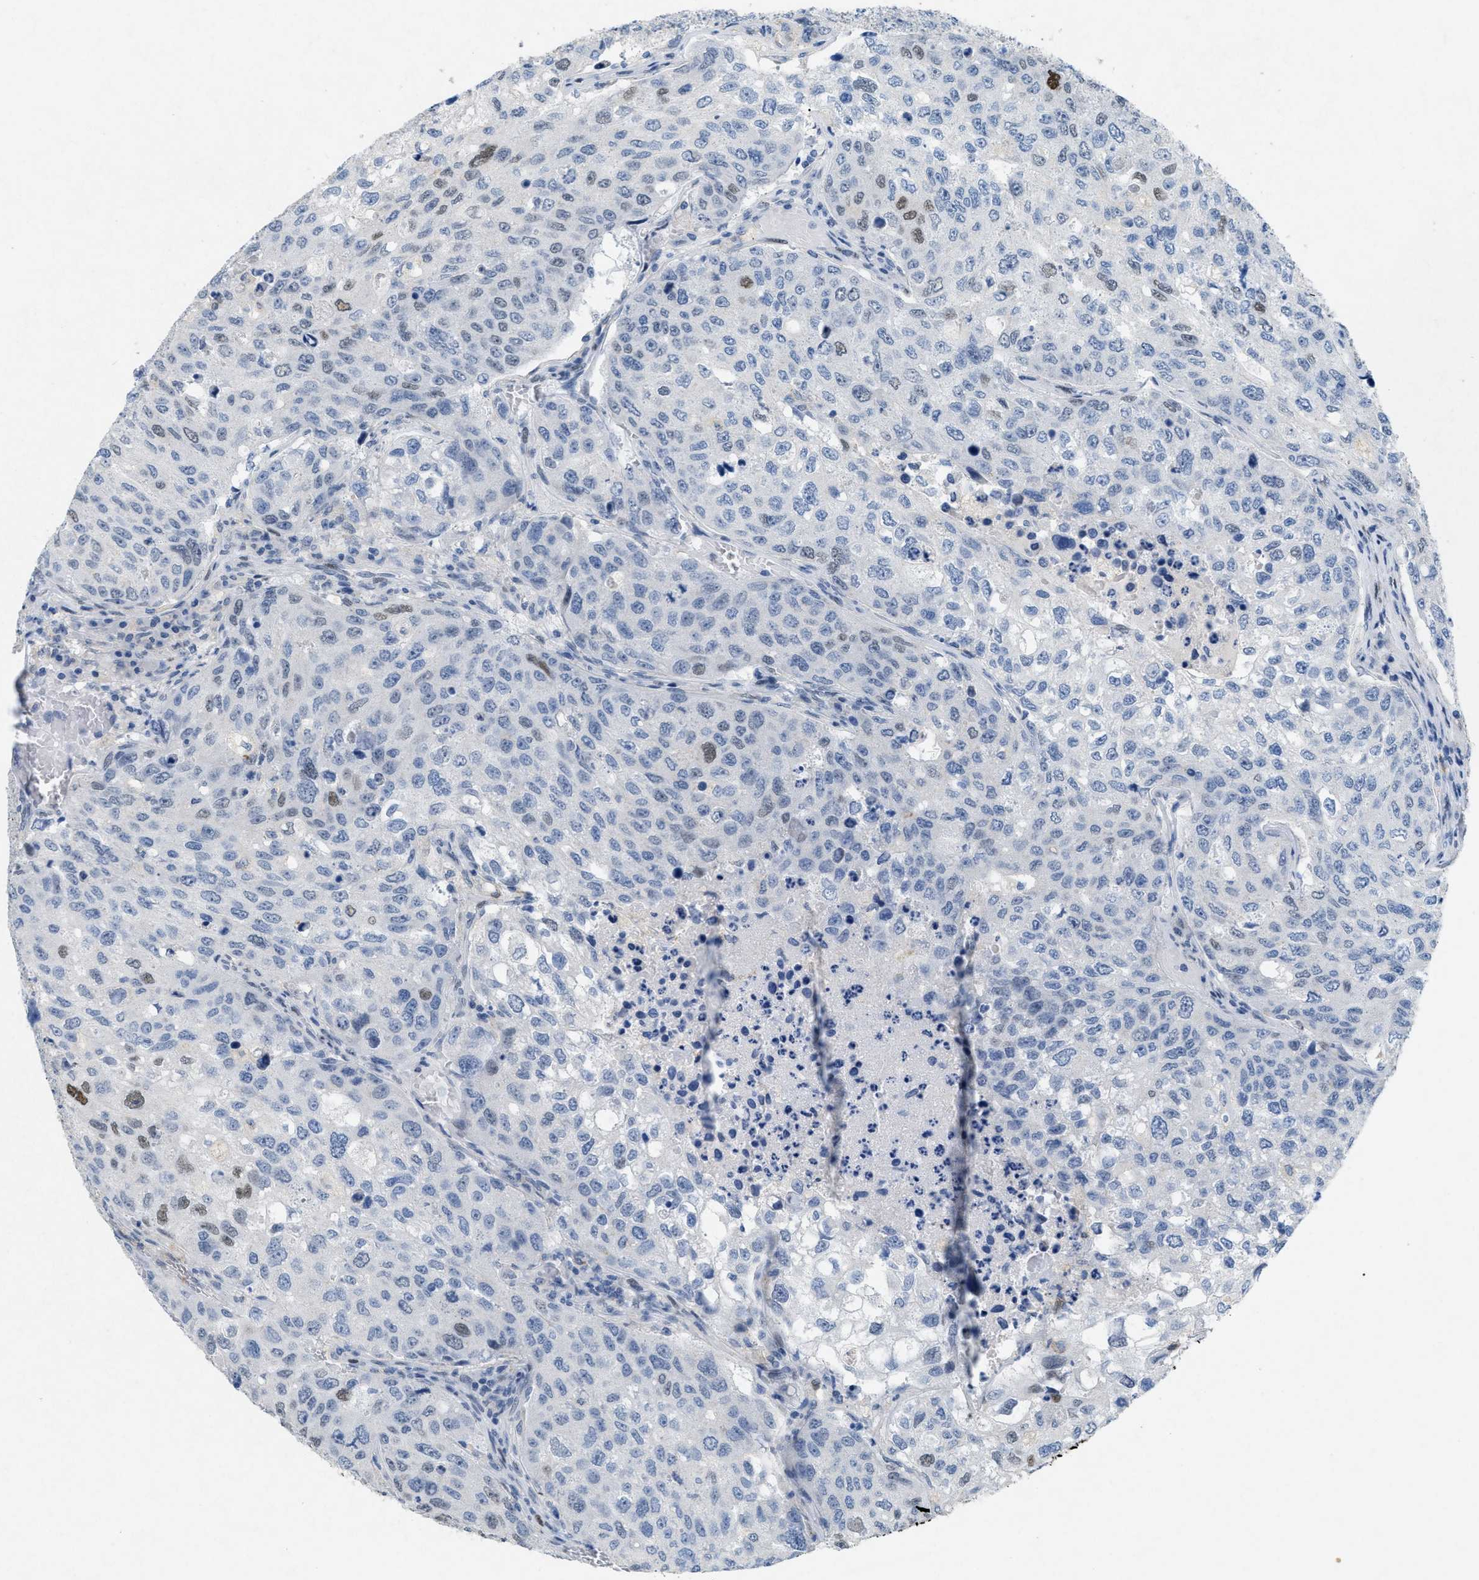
{"staining": {"intensity": "moderate", "quantity": "<25%", "location": "nuclear"}, "tissue": "urothelial cancer", "cell_type": "Tumor cells", "image_type": "cancer", "snomed": [{"axis": "morphology", "description": "Urothelial carcinoma, High grade"}, {"axis": "topography", "description": "Lymph node"}, {"axis": "topography", "description": "Urinary bladder"}], "caption": "Immunohistochemistry (DAB) staining of high-grade urothelial carcinoma reveals moderate nuclear protein expression in about <25% of tumor cells. (brown staining indicates protein expression, while blue staining denotes nuclei).", "gene": "TASOR", "patient": {"sex": "male", "age": 51}}